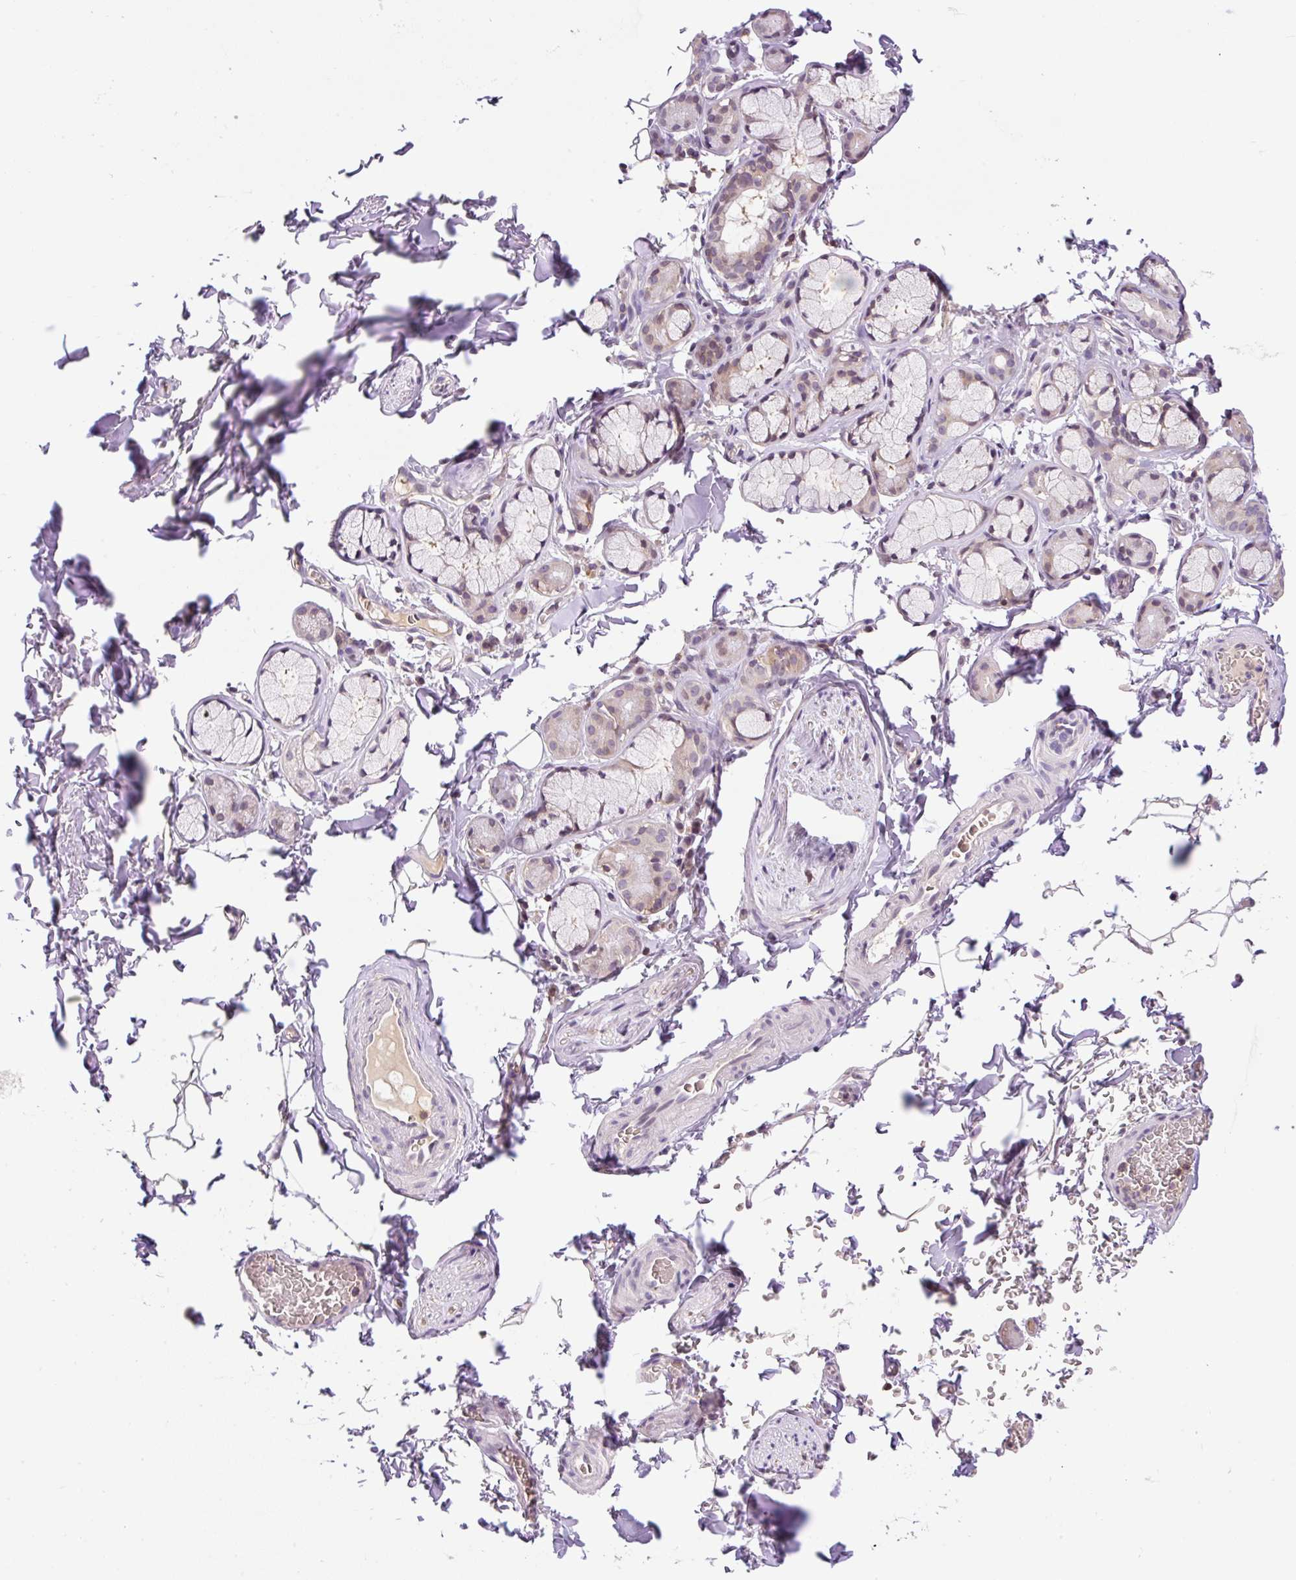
{"staining": {"intensity": "negative", "quantity": "none", "location": "none"}, "tissue": "soft tissue", "cell_type": "Fibroblasts", "image_type": "normal", "snomed": [{"axis": "morphology", "description": "Normal tissue, NOS"}, {"axis": "topography", "description": "Cartilage tissue"}, {"axis": "topography", "description": "Bronchus"}, {"axis": "topography", "description": "Peripheral nerve tissue"}], "caption": "IHC of benign soft tissue shows no expression in fibroblasts.", "gene": "CARD11", "patient": {"sex": "male", "age": 67}}